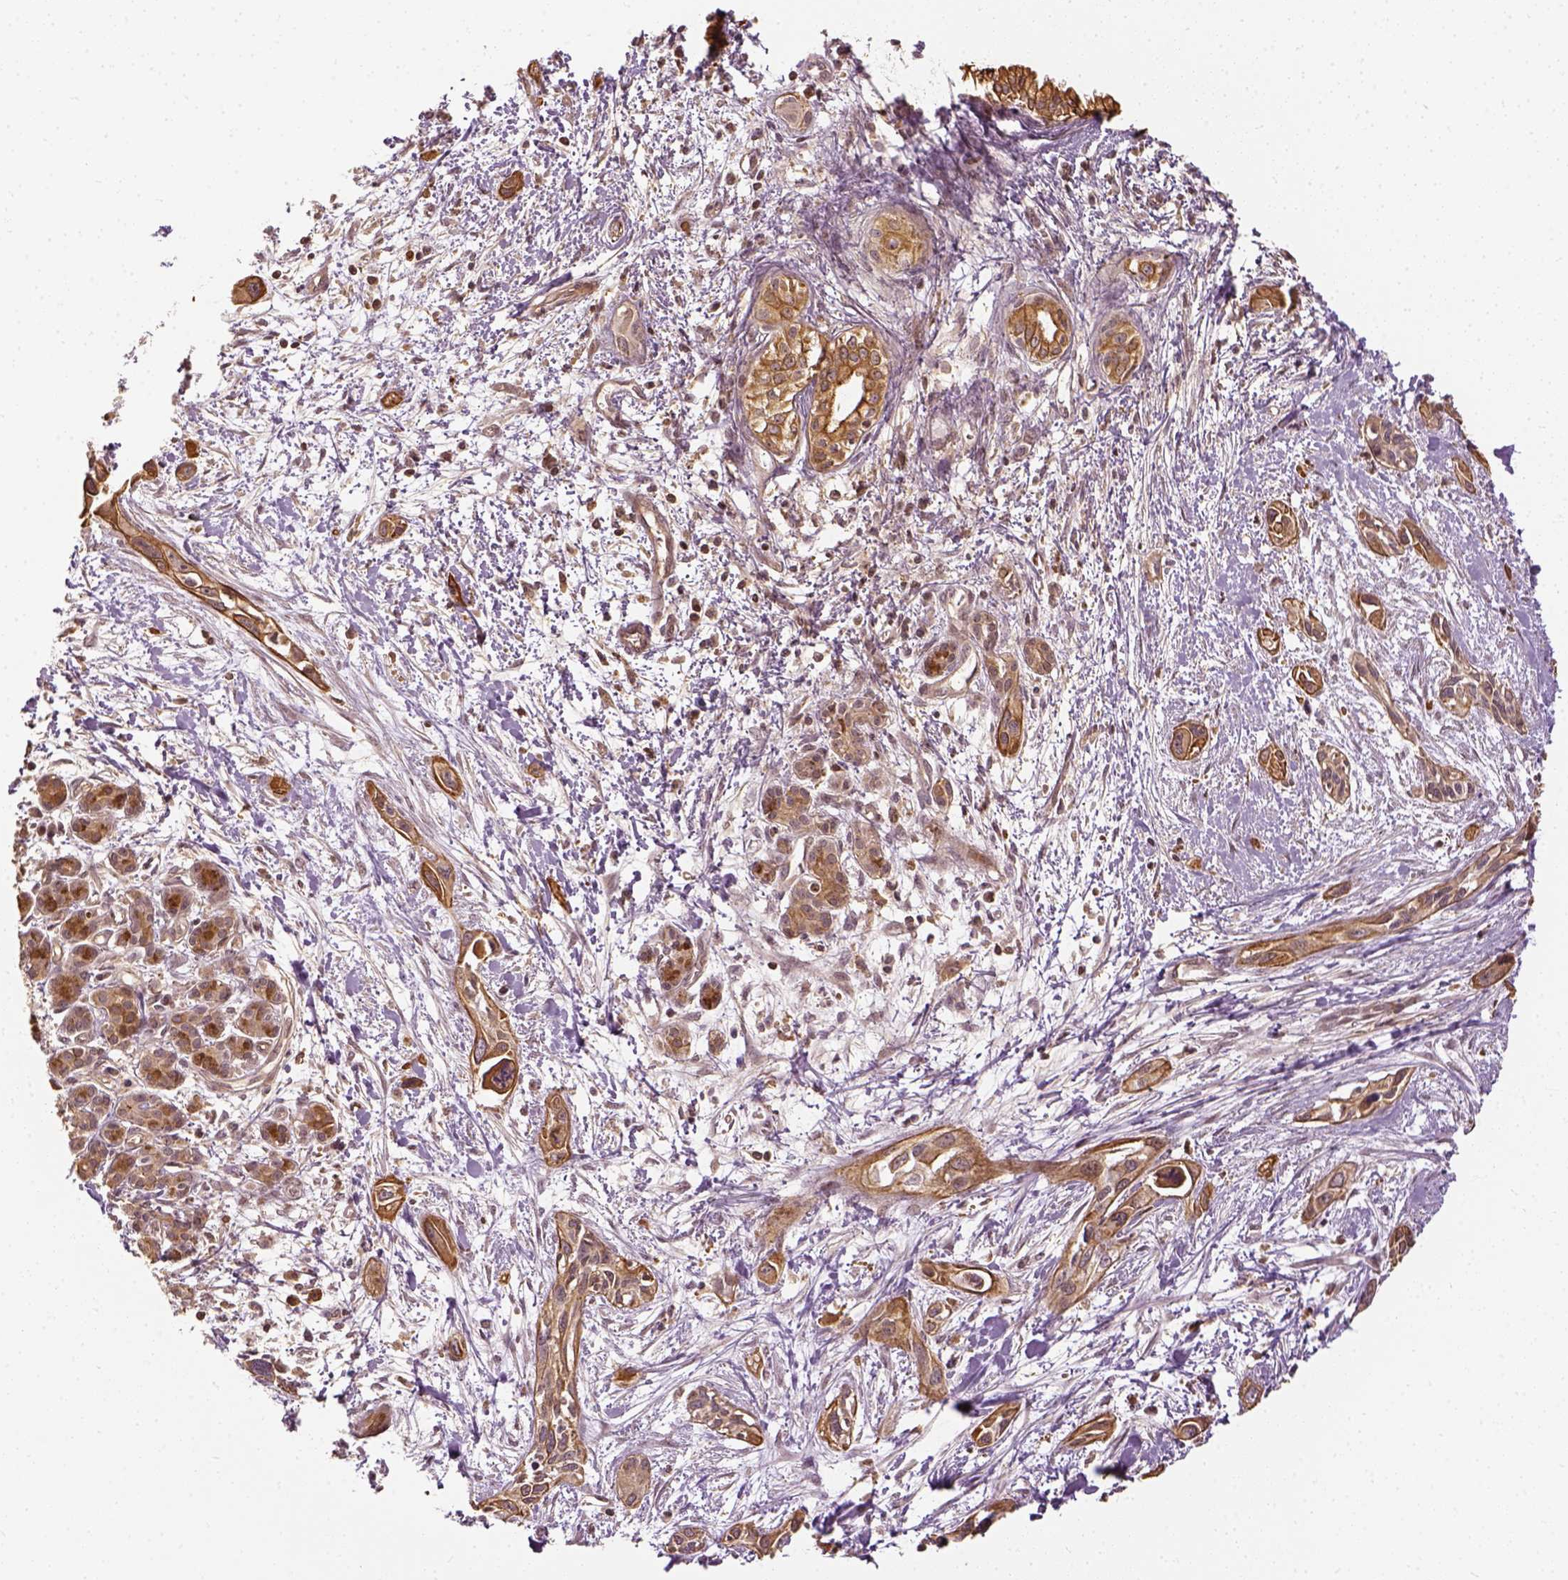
{"staining": {"intensity": "moderate", "quantity": ">75%", "location": "cytoplasmic/membranous"}, "tissue": "pancreatic cancer", "cell_type": "Tumor cells", "image_type": "cancer", "snomed": [{"axis": "morphology", "description": "Adenocarcinoma, NOS"}, {"axis": "topography", "description": "Pancreas"}], "caption": "A histopathology image of pancreatic cancer stained for a protein exhibits moderate cytoplasmic/membranous brown staining in tumor cells. (IHC, brightfield microscopy, high magnification).", "gene": "VEGFA", "patient": {"sex": "female", "age": 55}}